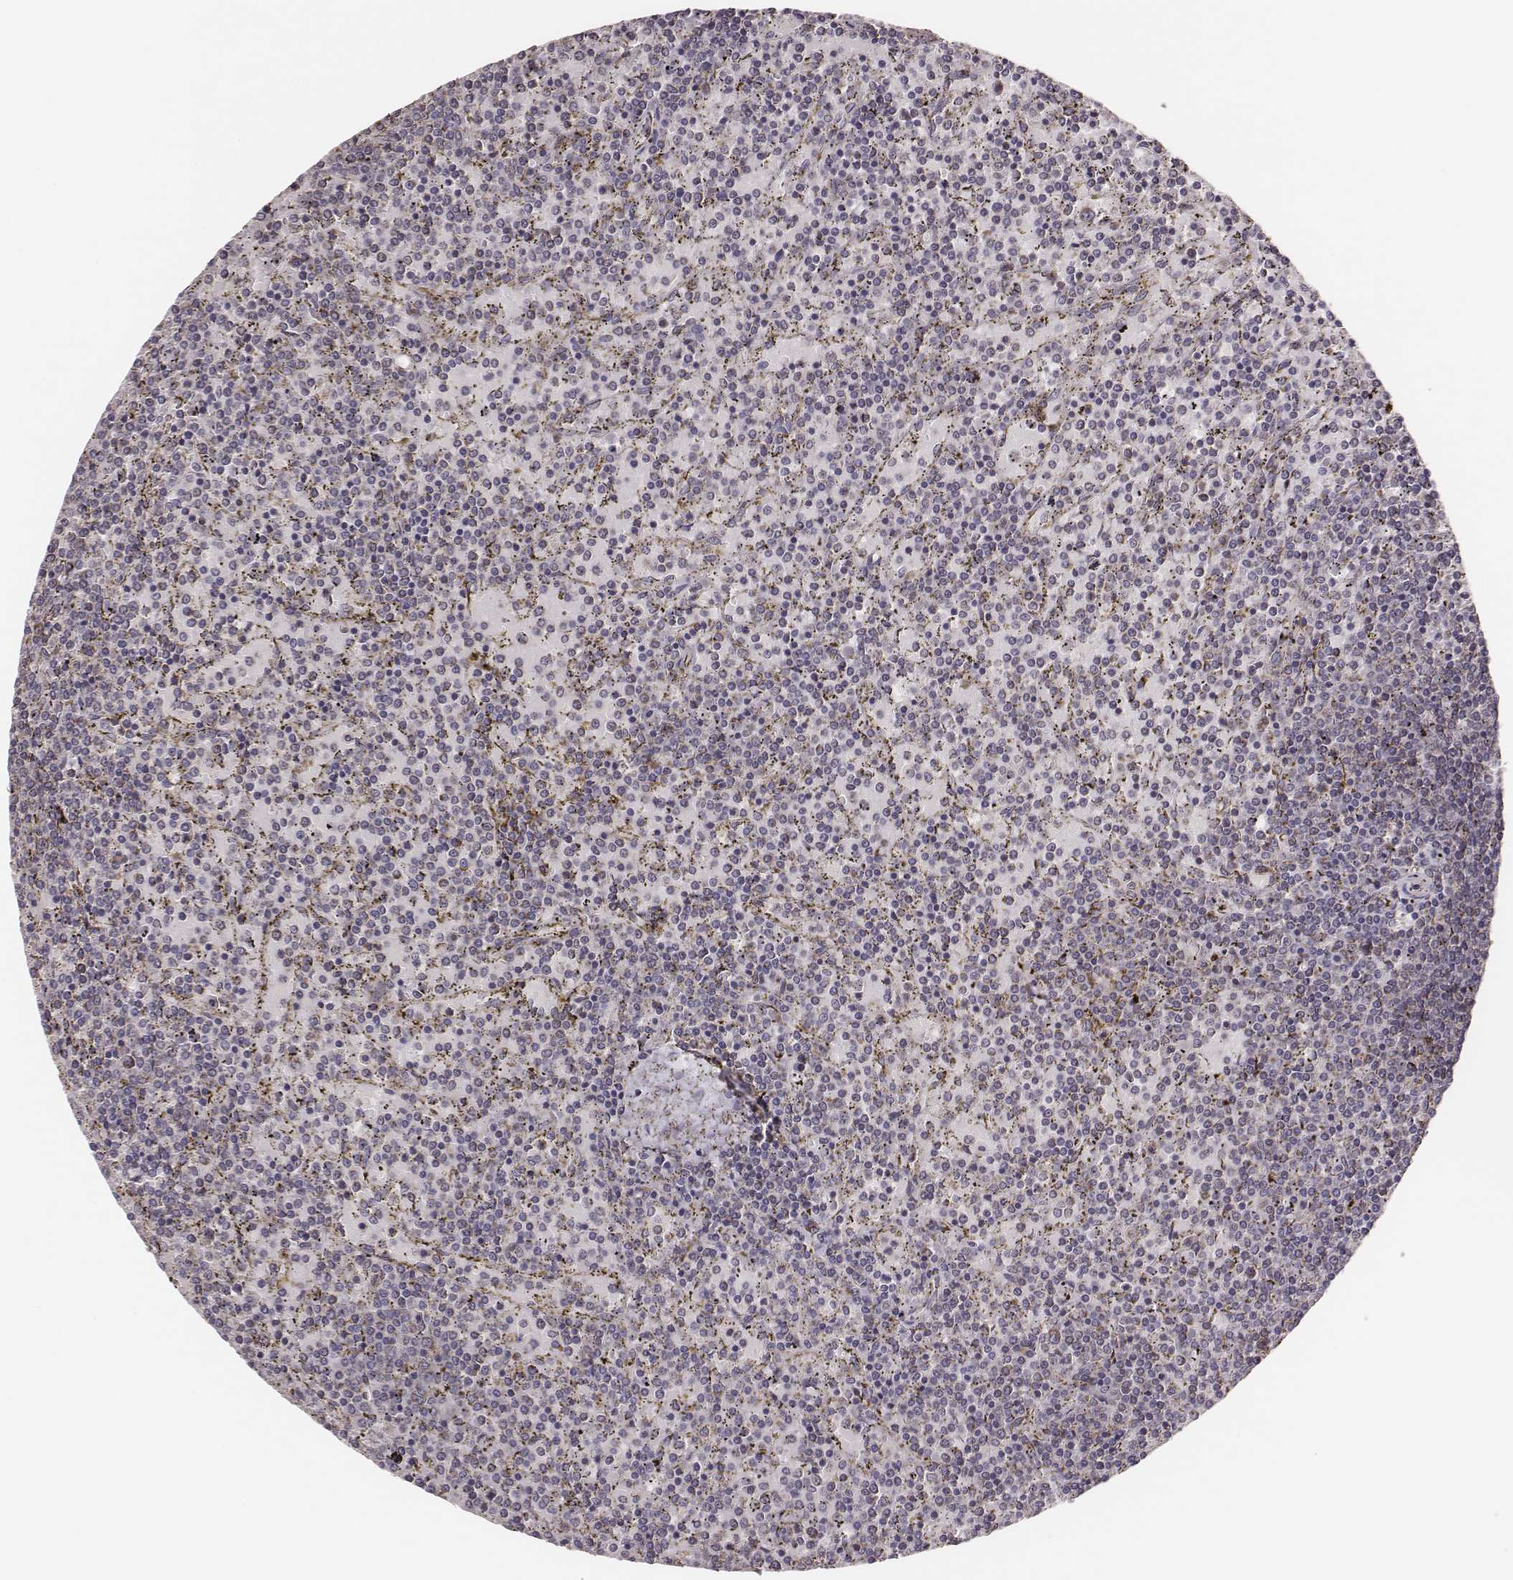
{"staining": {"intensity": "negative", "quantity": "none", "location": "none"}, "tissue": "lymphoma", "cell_type": "Tumor cells", "image_type": "cancer", "snomed": [{"axis": "morphology", "description": "Malignant lymphoma, non-Hodgkin's type, Low grade"}, {"axis": "topography", "description": "Spleen"}], "caption": "High power microscopy histopathology image of an IHC histopathology image of lymphoma, revealing no significant expression in tumor cells.", "gene": "HAVCR1", "patient": {"sex": "female", "age": 77}}